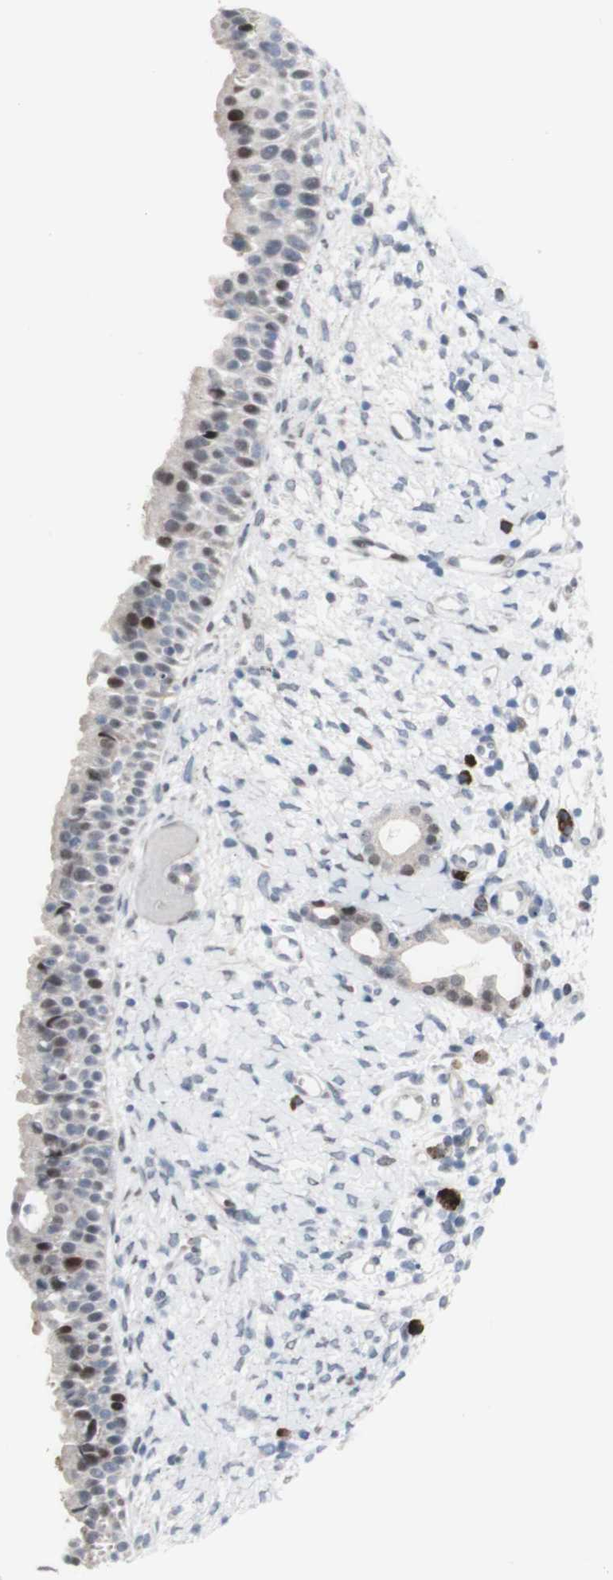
{"staining": {"intensity": "moderate", "quantity": "<25%", "location": "nuclear"}, "tissue": "nasopharynx", "cell_type": "Respiratory epithelial cells", "image_type": "normal", "snomed": [{"axis": "morphology", "description": "Normal tissue, NOS"}, {"axis": "topography", "description": "Nasopharynx"}], "caption": "Immunohistochemistry staining of benign nasopharynx, which reveals low levels of moderate nuclear staining in about <25% of respiratory epithelial cells indicating moderate nuclear protein positivity. The staining was performed using DAB (brown) for protein detection and nuclei were counterstained in hematoxylin (blue).", "gene": "PHTF2", "patient": {"sex": "male", "age": 22}}